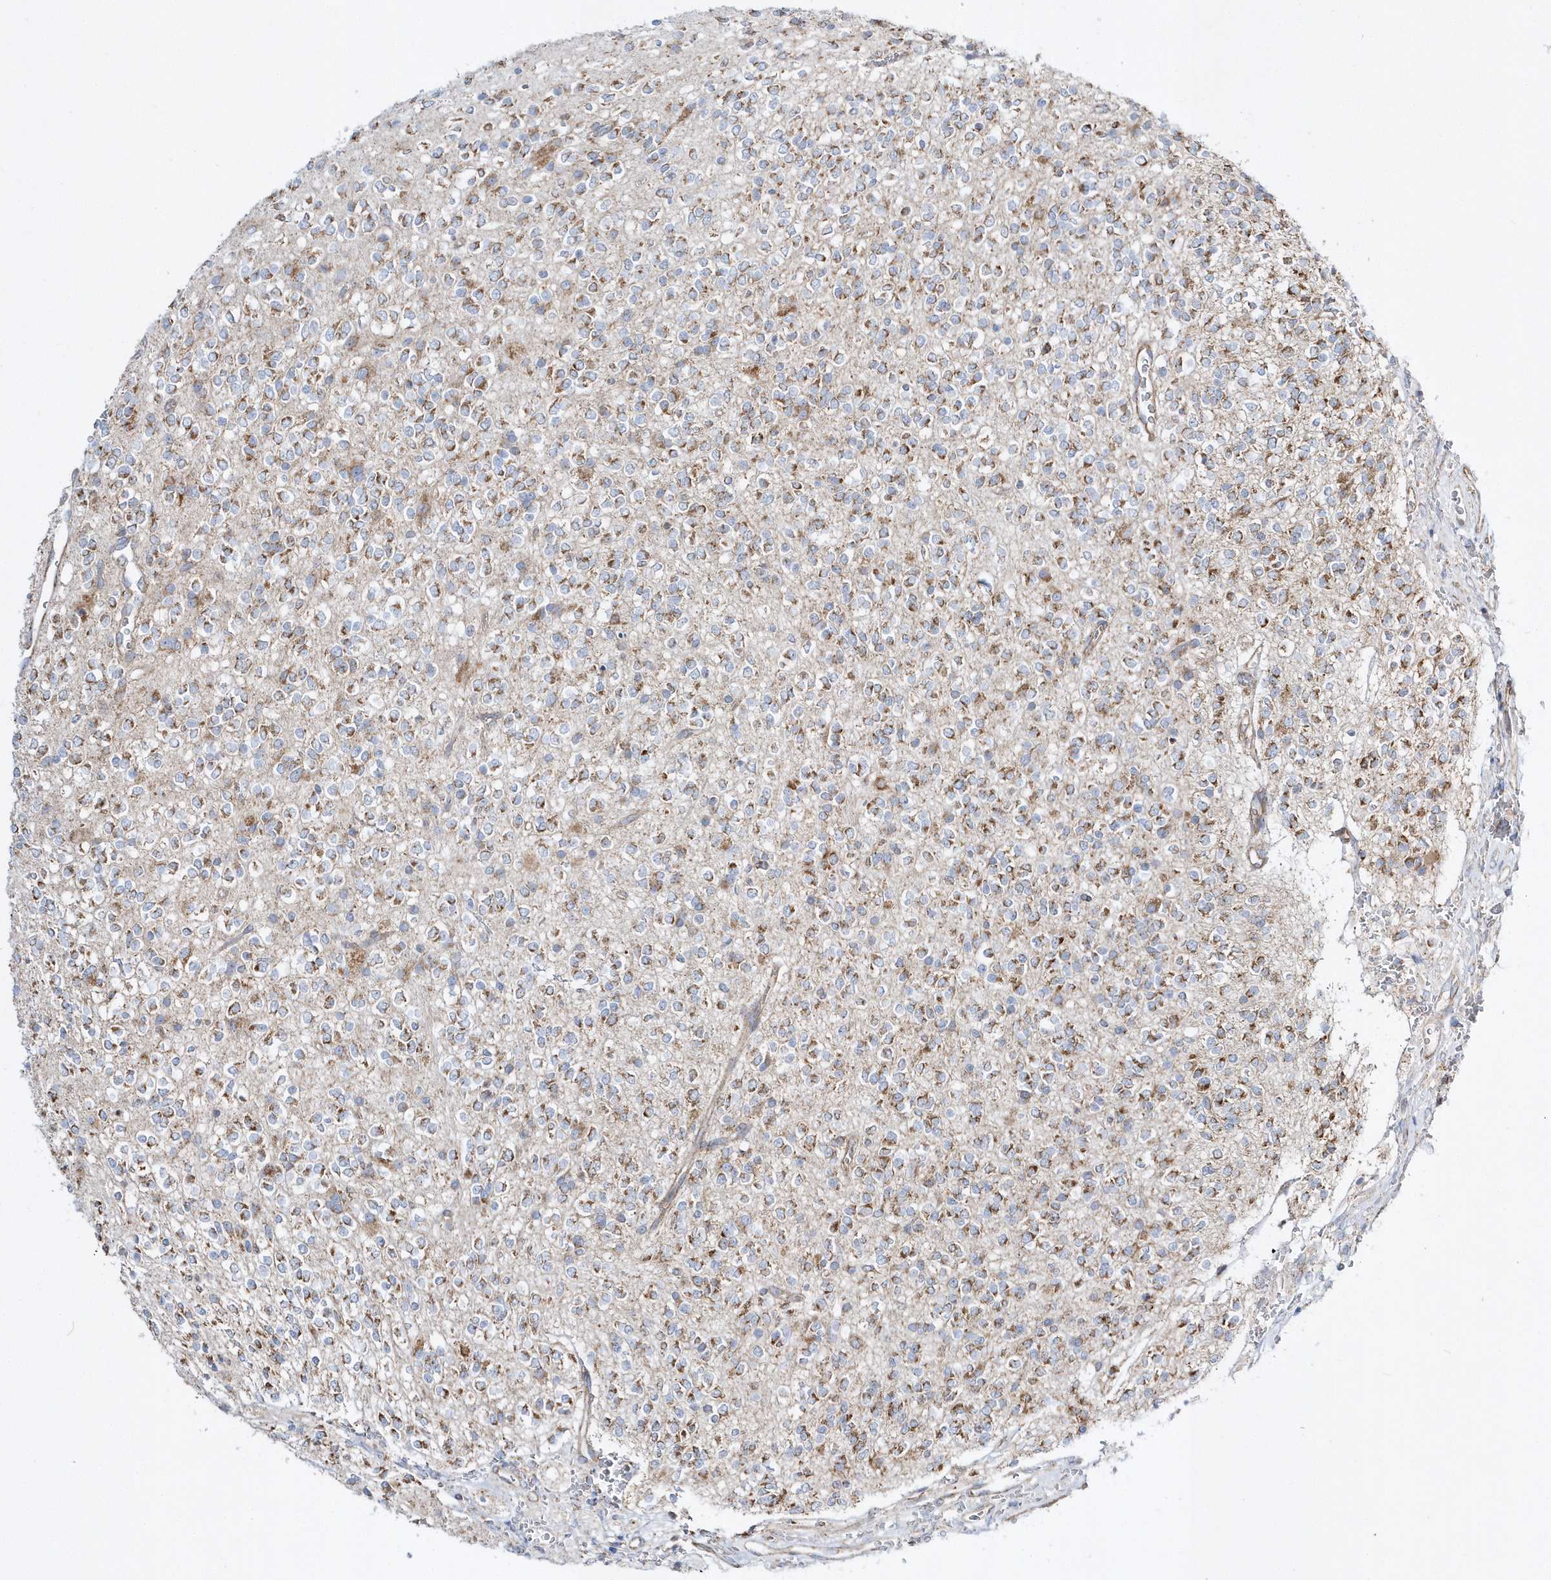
{"staining": {"intensity": "moderate", "quantity": ">75%", "location": "cytoplasmic/membranous"}, "tissue": "glioma", "cell_type": "Tumor cells", "image_type": "cancer", "snomed": [{"axis": "morphology", "description": "Glioma, malignant, High grade"}, {"axis": "topography", "description": "Brain"}], "caption": "Moderate cytoplasmic/membranous expression for a protein is present in approximately >75% of tumor cells of glioma using immunohistochemistry.", "gene": "OPA1", "patient": {"sex": "male", "age": 34}}